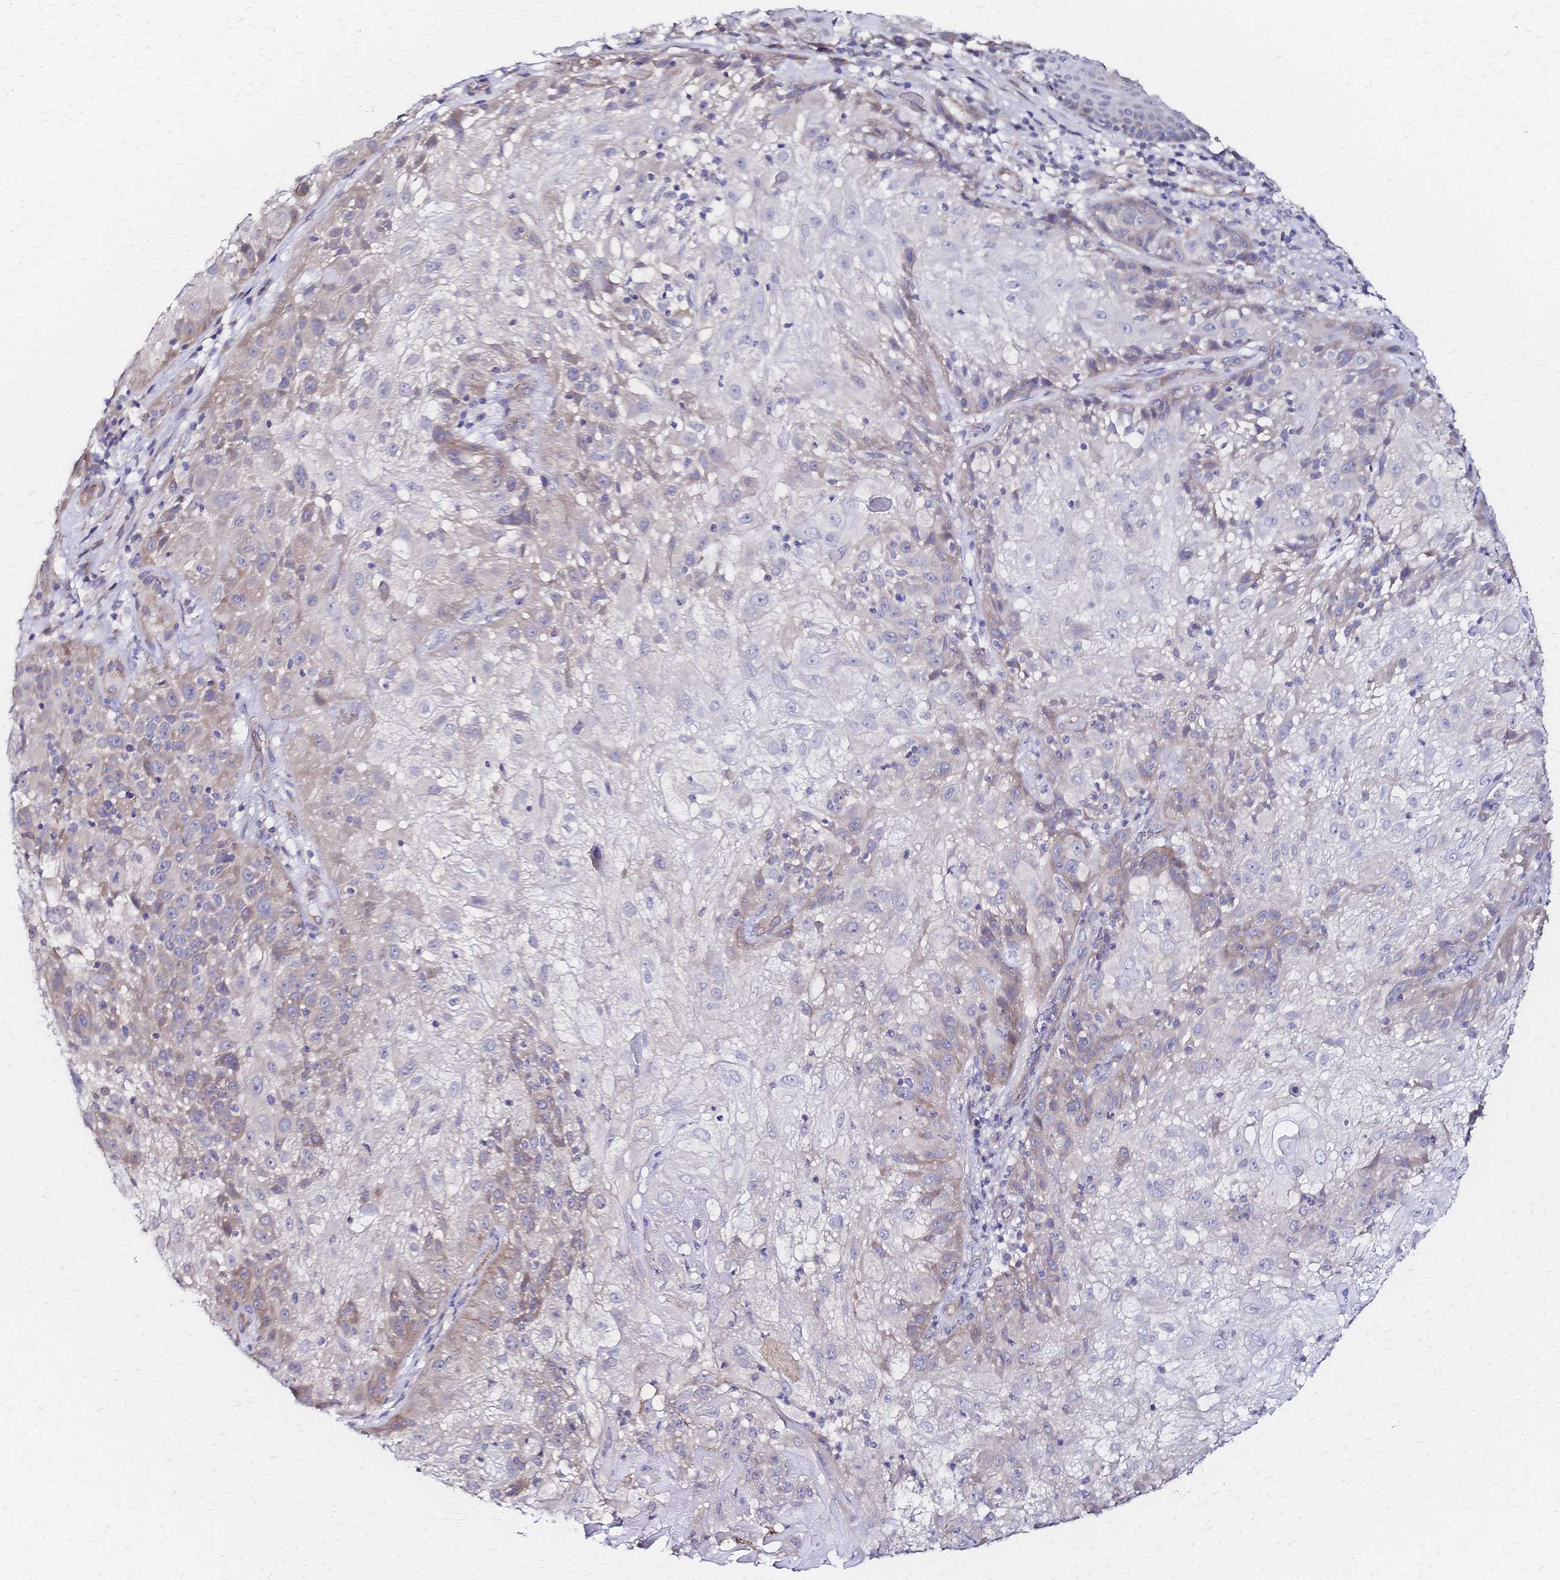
{"staining": {"intensity": "weak", "quantity": "<25%", "location": "cytoplasmic/membranous"}, "tissue": "skin cancer", "cell_type": "Tumor cells", "image_type": "cancer", "snomed": [{"axis": "morphology", "description": "Normal tissue, NOS"}, {"axis": "morphology", "description": "Squamous cell carcinoma, NOS"}, {"axis": "topography", "description": "Skin"}], "caption": "Immunohistochemistry (IHC) photomicrograph of neoplastic tissue: skin cancer (squamous cell carcinoma) stained with DAB (3,3'-diaminobenzidine) exhibits no significant protein expression in tumor cells.", "gene": "SLC5A1", "patient": {"sex": "female", "age": 83}}